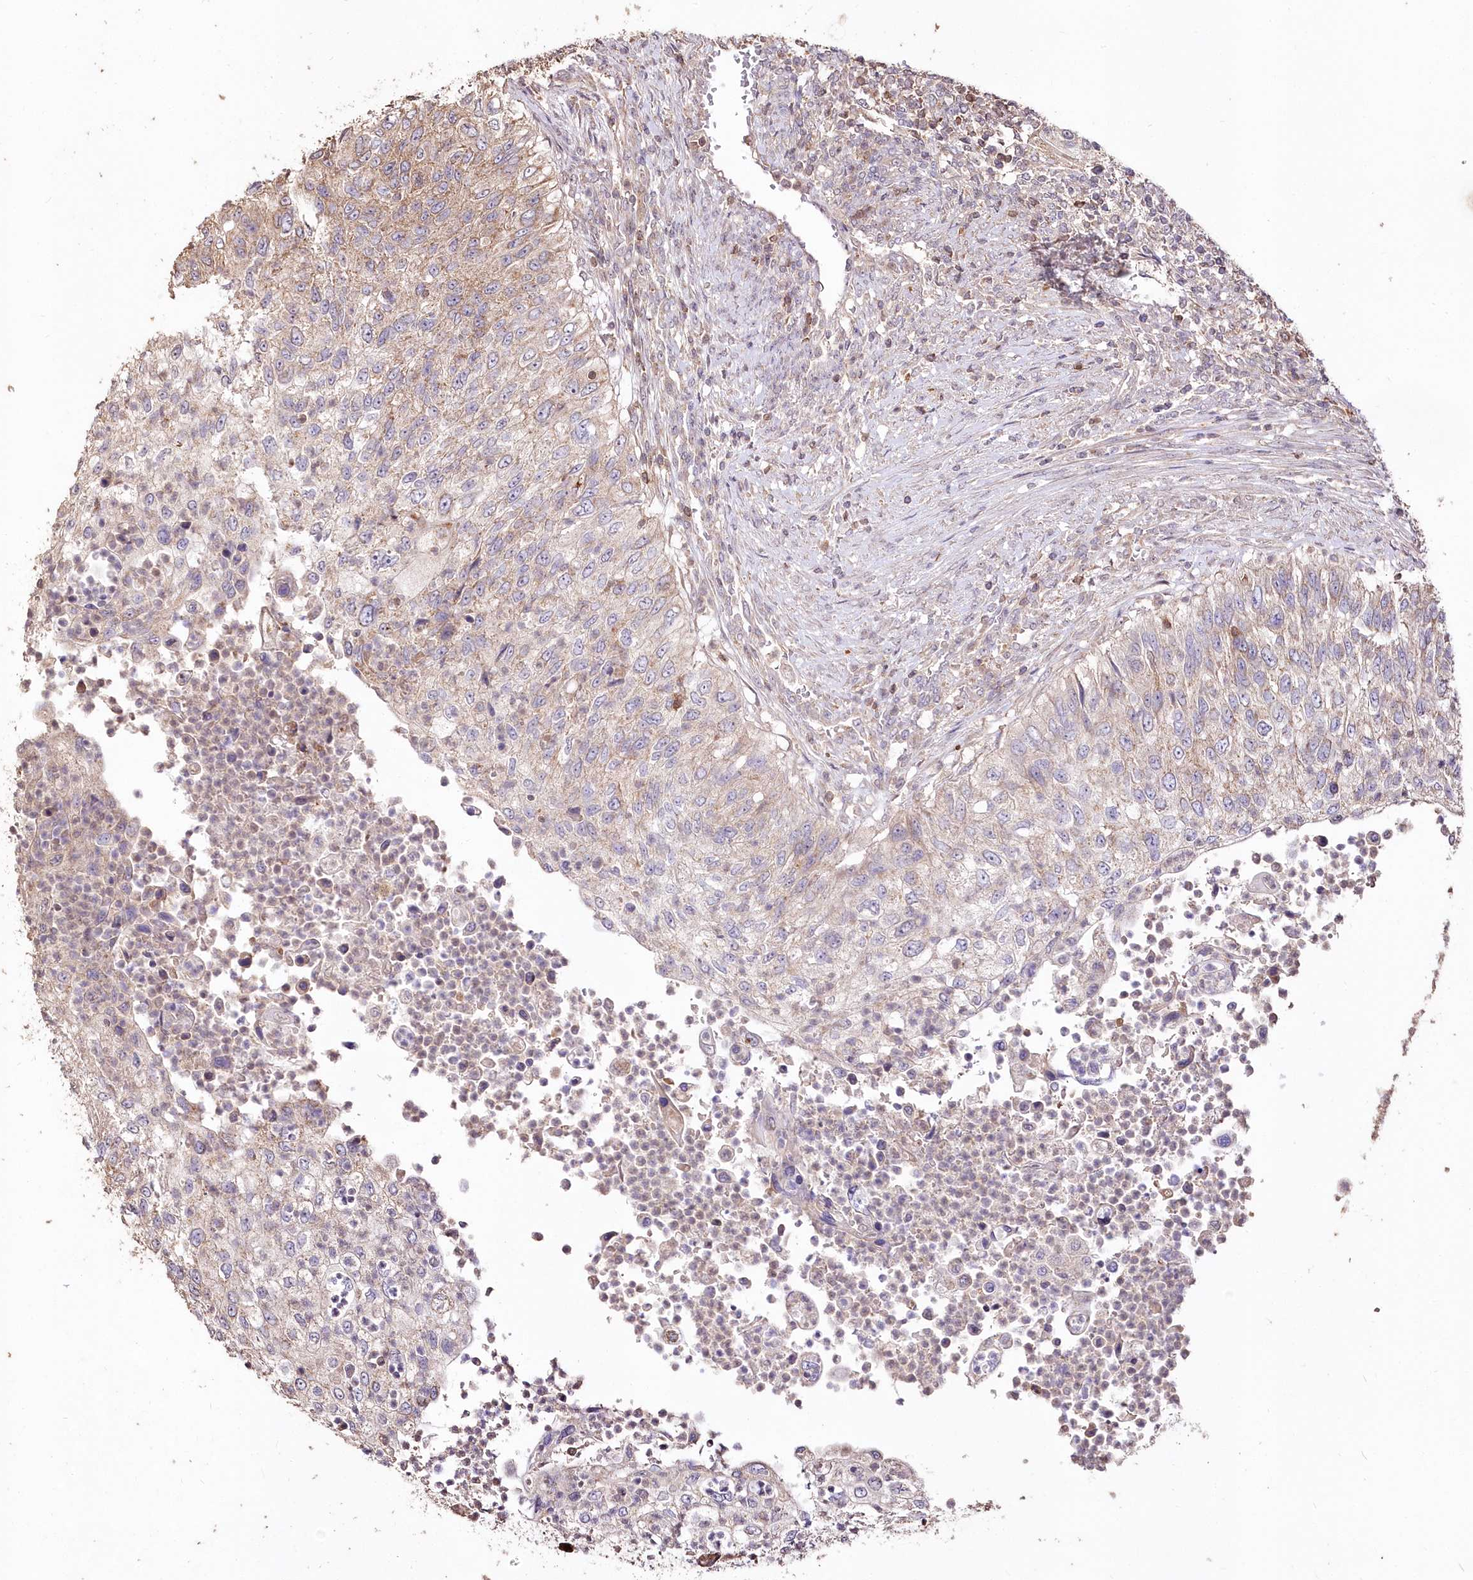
{"staining": {"intensity": "weak", "quantity": "25%-75%", "location": "cytoplasmic/membranous"}, "tissue": "urothelial cancer", "cell_type": "Tumor cells", "image_type": "cancer", "snomed": [{"axis": "morphology", "description": "Urothelial carcinoma, High grade"}, {"axis": "topography", "description": "Urinary bladder"}], "caption": "A brown stain labels weak cytoplasmic/membranous positivity of a protein in urothelial carcinoma (high-grade) tumor cells.", "gene": "STK17B", "patient": {"sex": "female", "age": 60}}